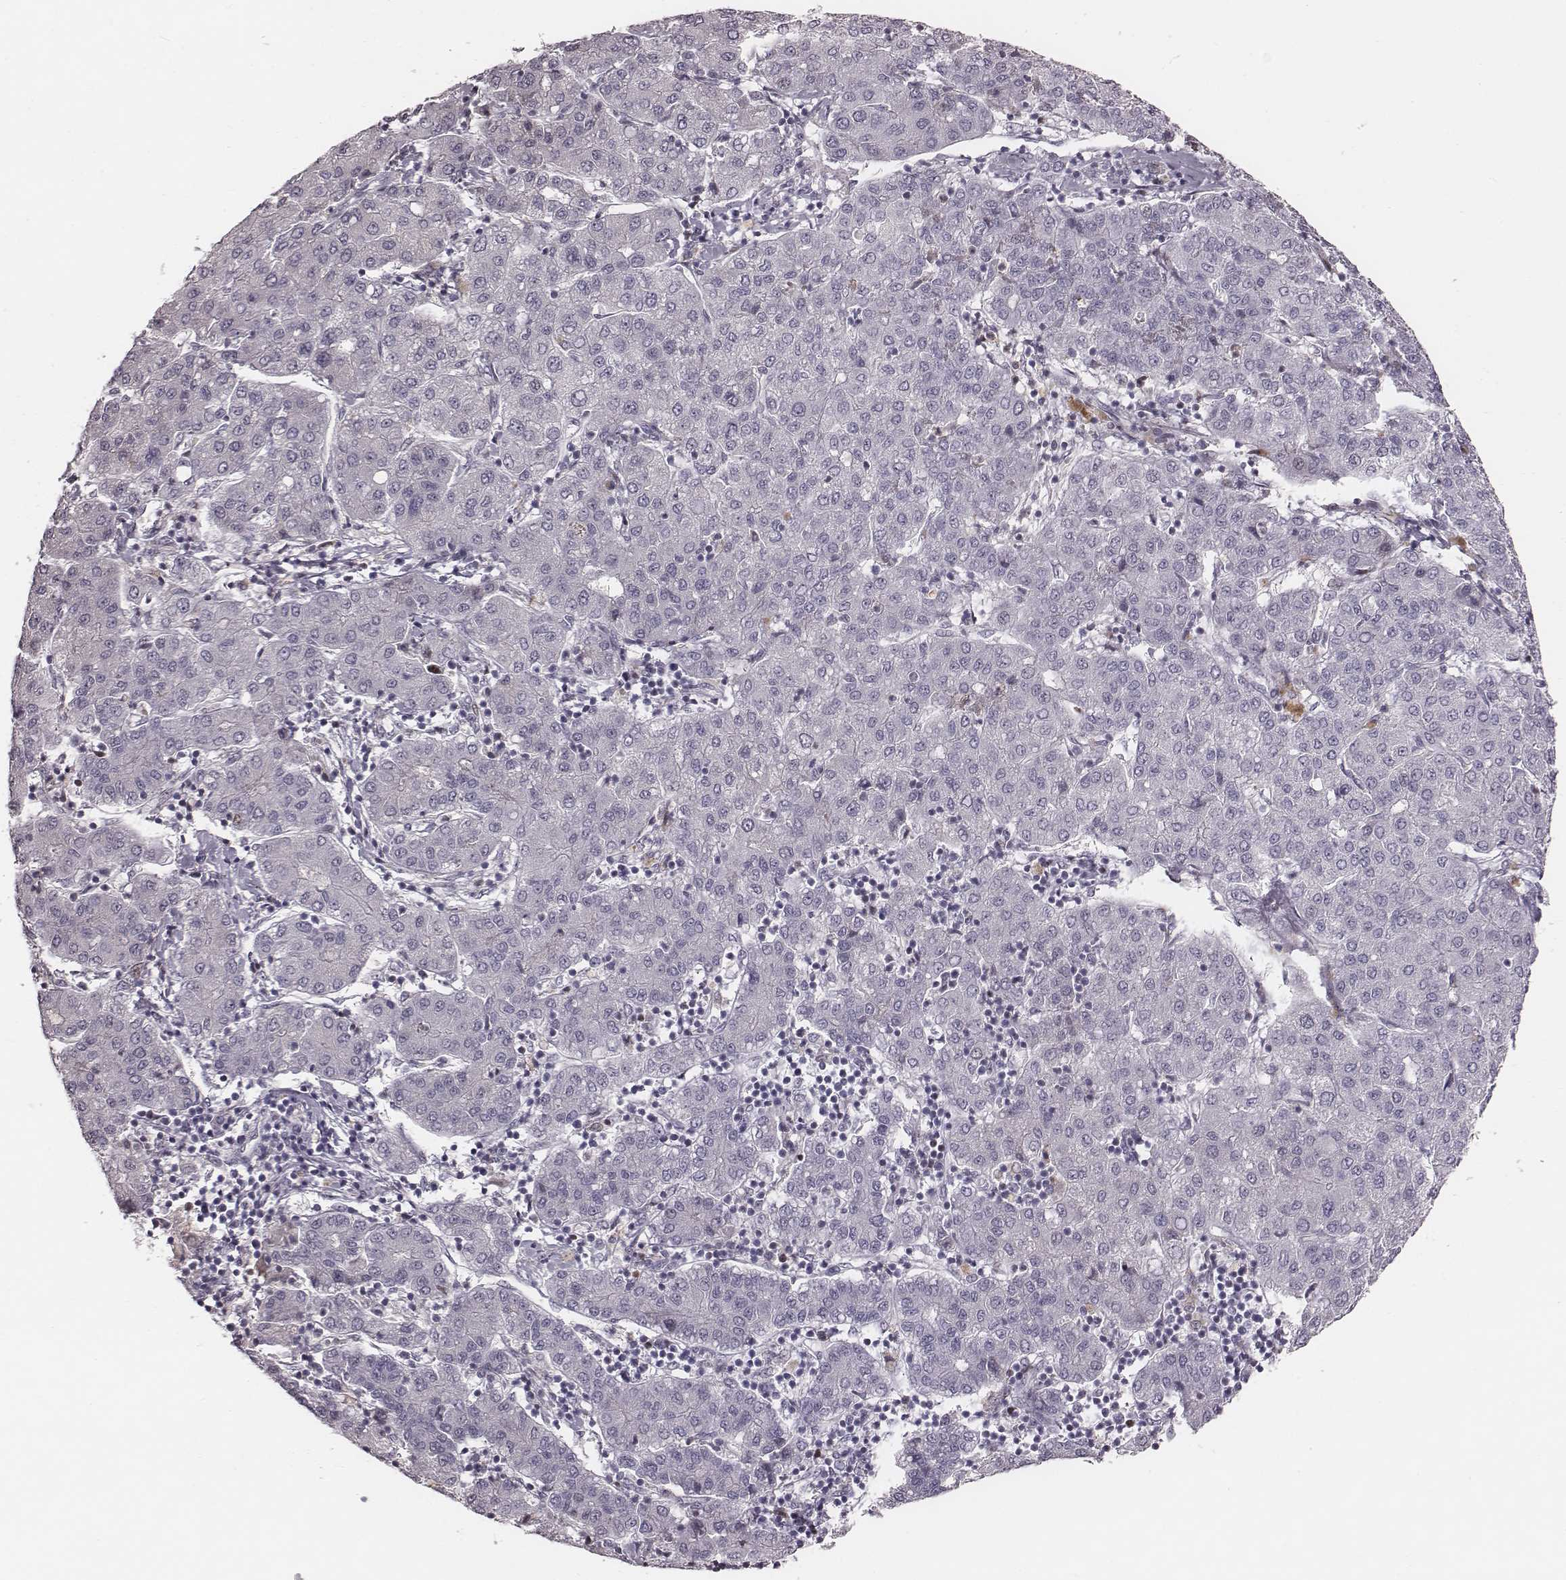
{"staining": {"intensity": "negative", "quantity": "none", "location": "none"}, "tissue": "liver cancer", "cell_type": "Tumor cells", "image_type": "cancer", "snomed": [{"axis": "morphology", "description": "Carcinoma, Hepatocellular, NOS"}, {"axis": "topography", "description": "Liver"}], "caption": "Tumor cells are negative for brown protein staining in hepatocellular carcinoma (liver). (Brightfield microscopy of DAB (3,3'-diaminobenzidine) immunohistochemistry at high magnification).", "gene": "NDC1", "patient": {"sex": "male", "age": 65}}